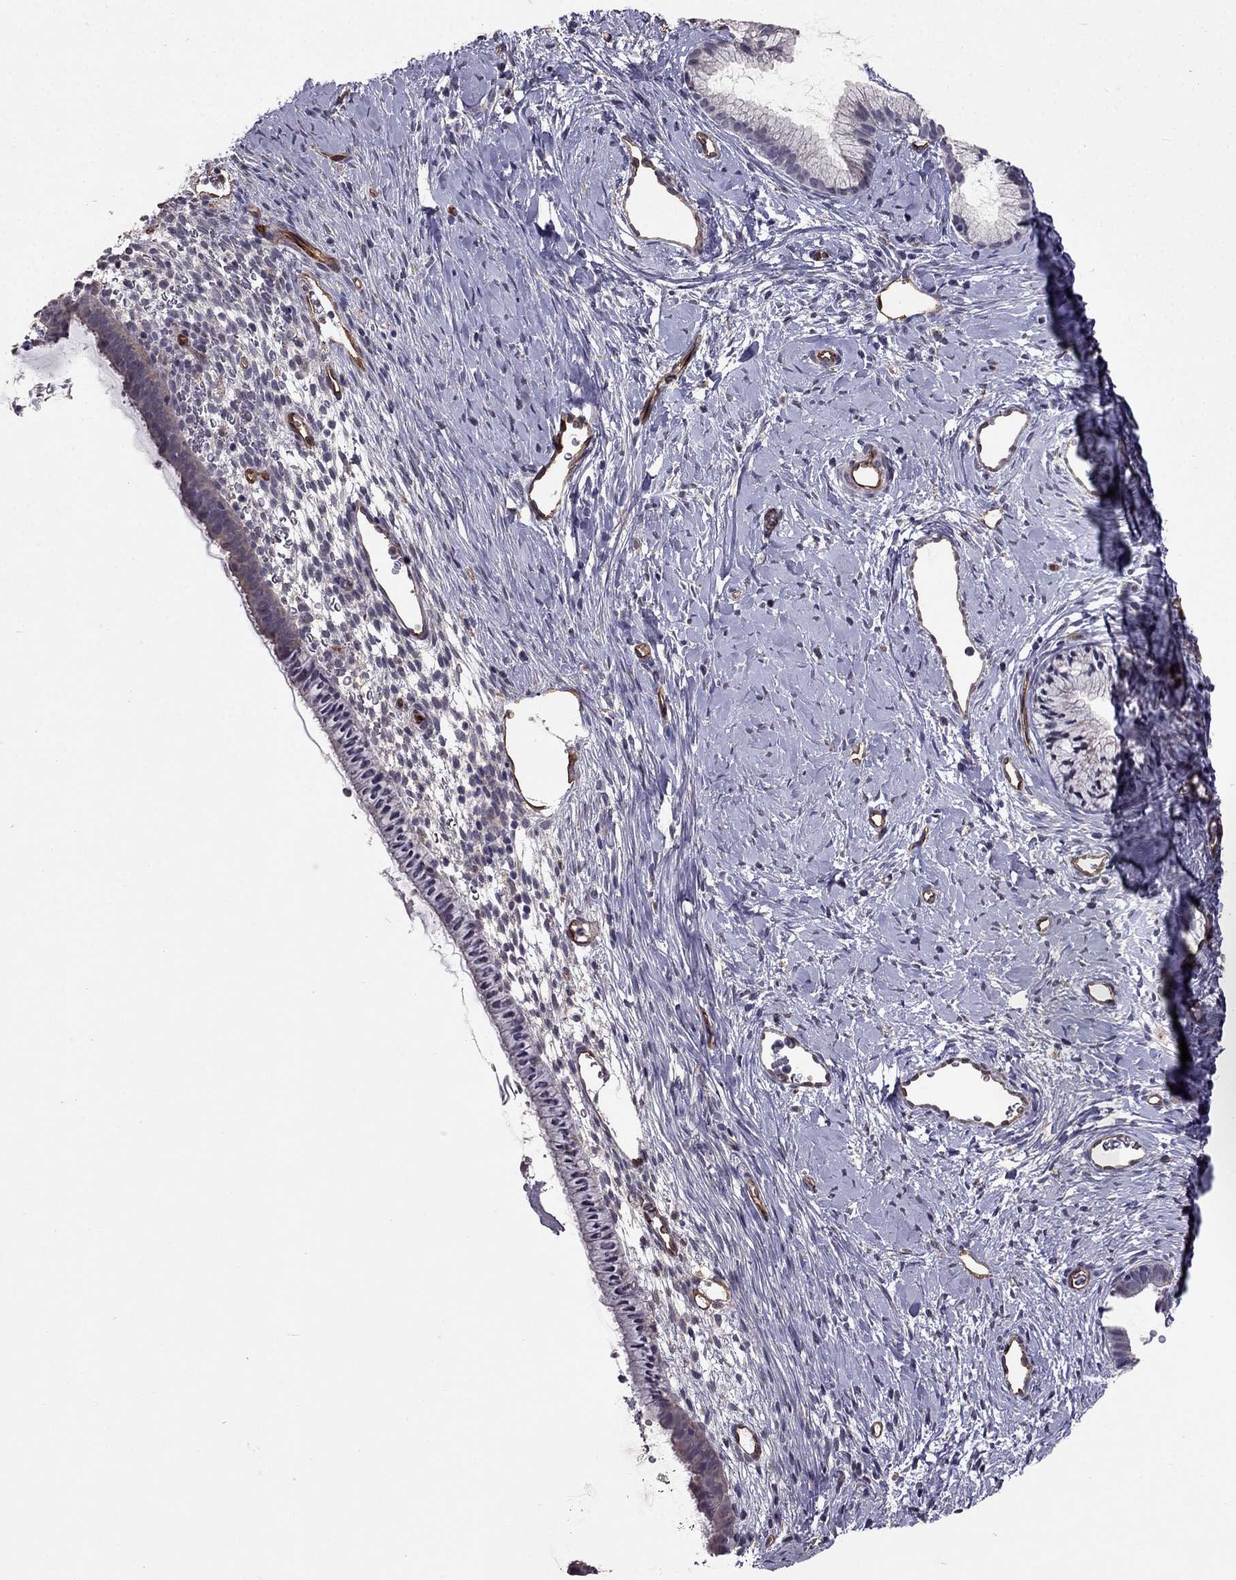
{"staining": {"intensity": "negative", "quantity": "none", "location": "none"}, "tissue": "cervix", "cell_type": "Glandular cells", "image_type": "normal", "snomed": [{"axis": "morphology", "description": "Normal tissue, NOS"}, {"axis": "topography", "description": "Cervix"}], "caption": "Protein analysis of normal cervix demonstrates no significant staining in glandular cells. (Brightfield microscopy of DAB immunohistochemistry (IHC) at high magnification).", "gene": "RASIP1", "patient": {"sex": "female", "age": 40}}